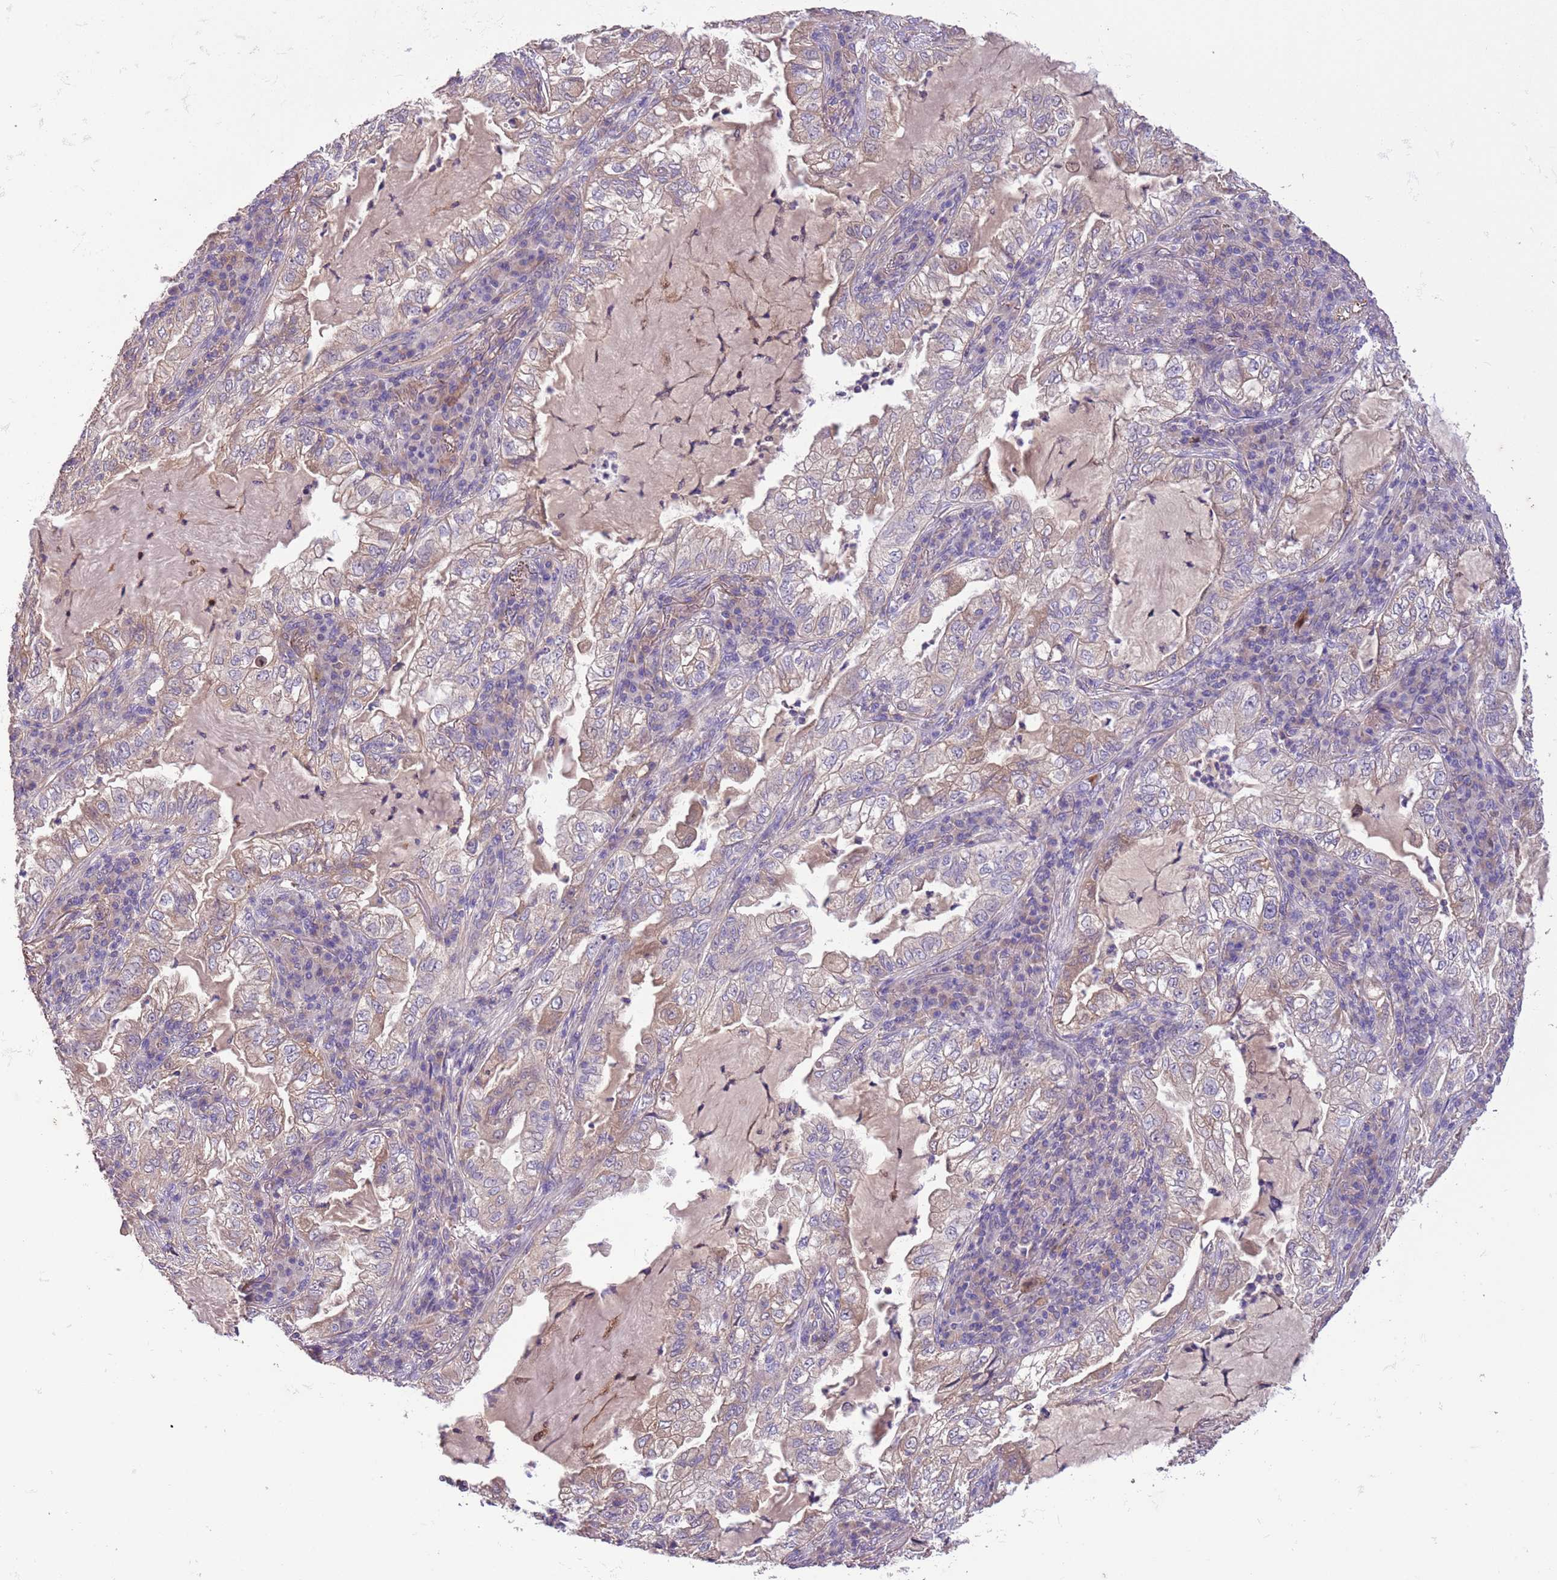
{"staining": {"intensity": "negative", "quantity": "none", "location": "none"}, "tissue": "lung cancer", "cell_type": "Tumor cells", "image_type": "cancer", "snomed": [{"axis": "morphology", "description": "Adenocarcinoma, NOS"}, {"axis": "topography", "description": "Lung"}], "caption": "Immunohistochemistry of human adenocarcinoma (lung) demonstrates no positivity in tumor cells.", "gene": "FAM89B", "patient": {"sex": "female", "age": 73}}